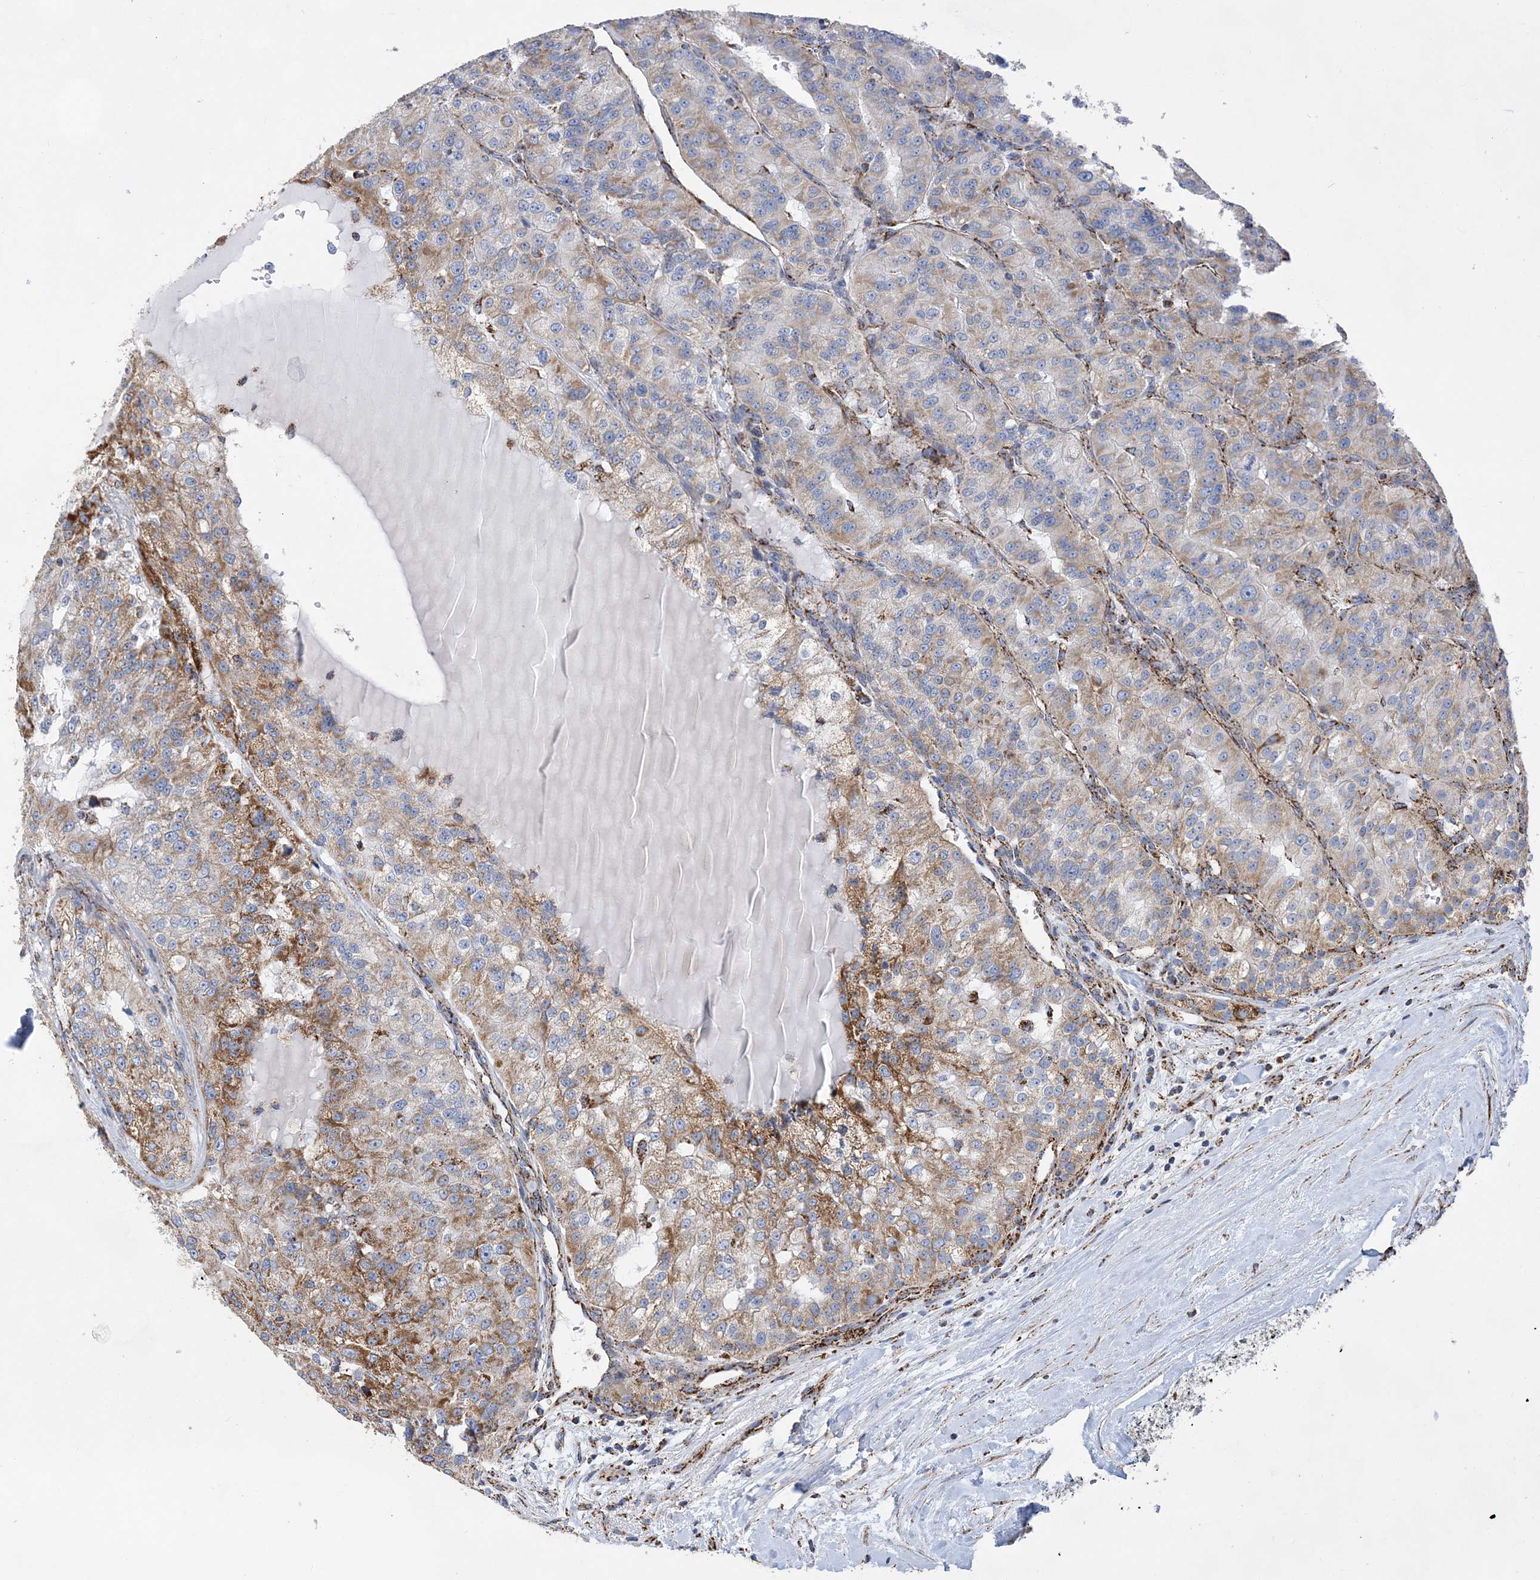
{"staining": {"intensity": "moderate", "quantity": "25%-75%", "location": "cytoplasmic/membranous"}, "tissue": "renal cancer", "cell_type": "Tumor cells", "image_type": "cancer", "snomed": [{"axis": "morphology", "description": "Adenocarcinoma, NOS"}, {"axis": "topography", "description": "Kidney"}], "caption": "Human renal adenocarcinoma stained with a protein marker demonstrates moderate staining in tumor cells.", "gene": "ACOT9", "patient": {"sex": "female", "age": 63}}